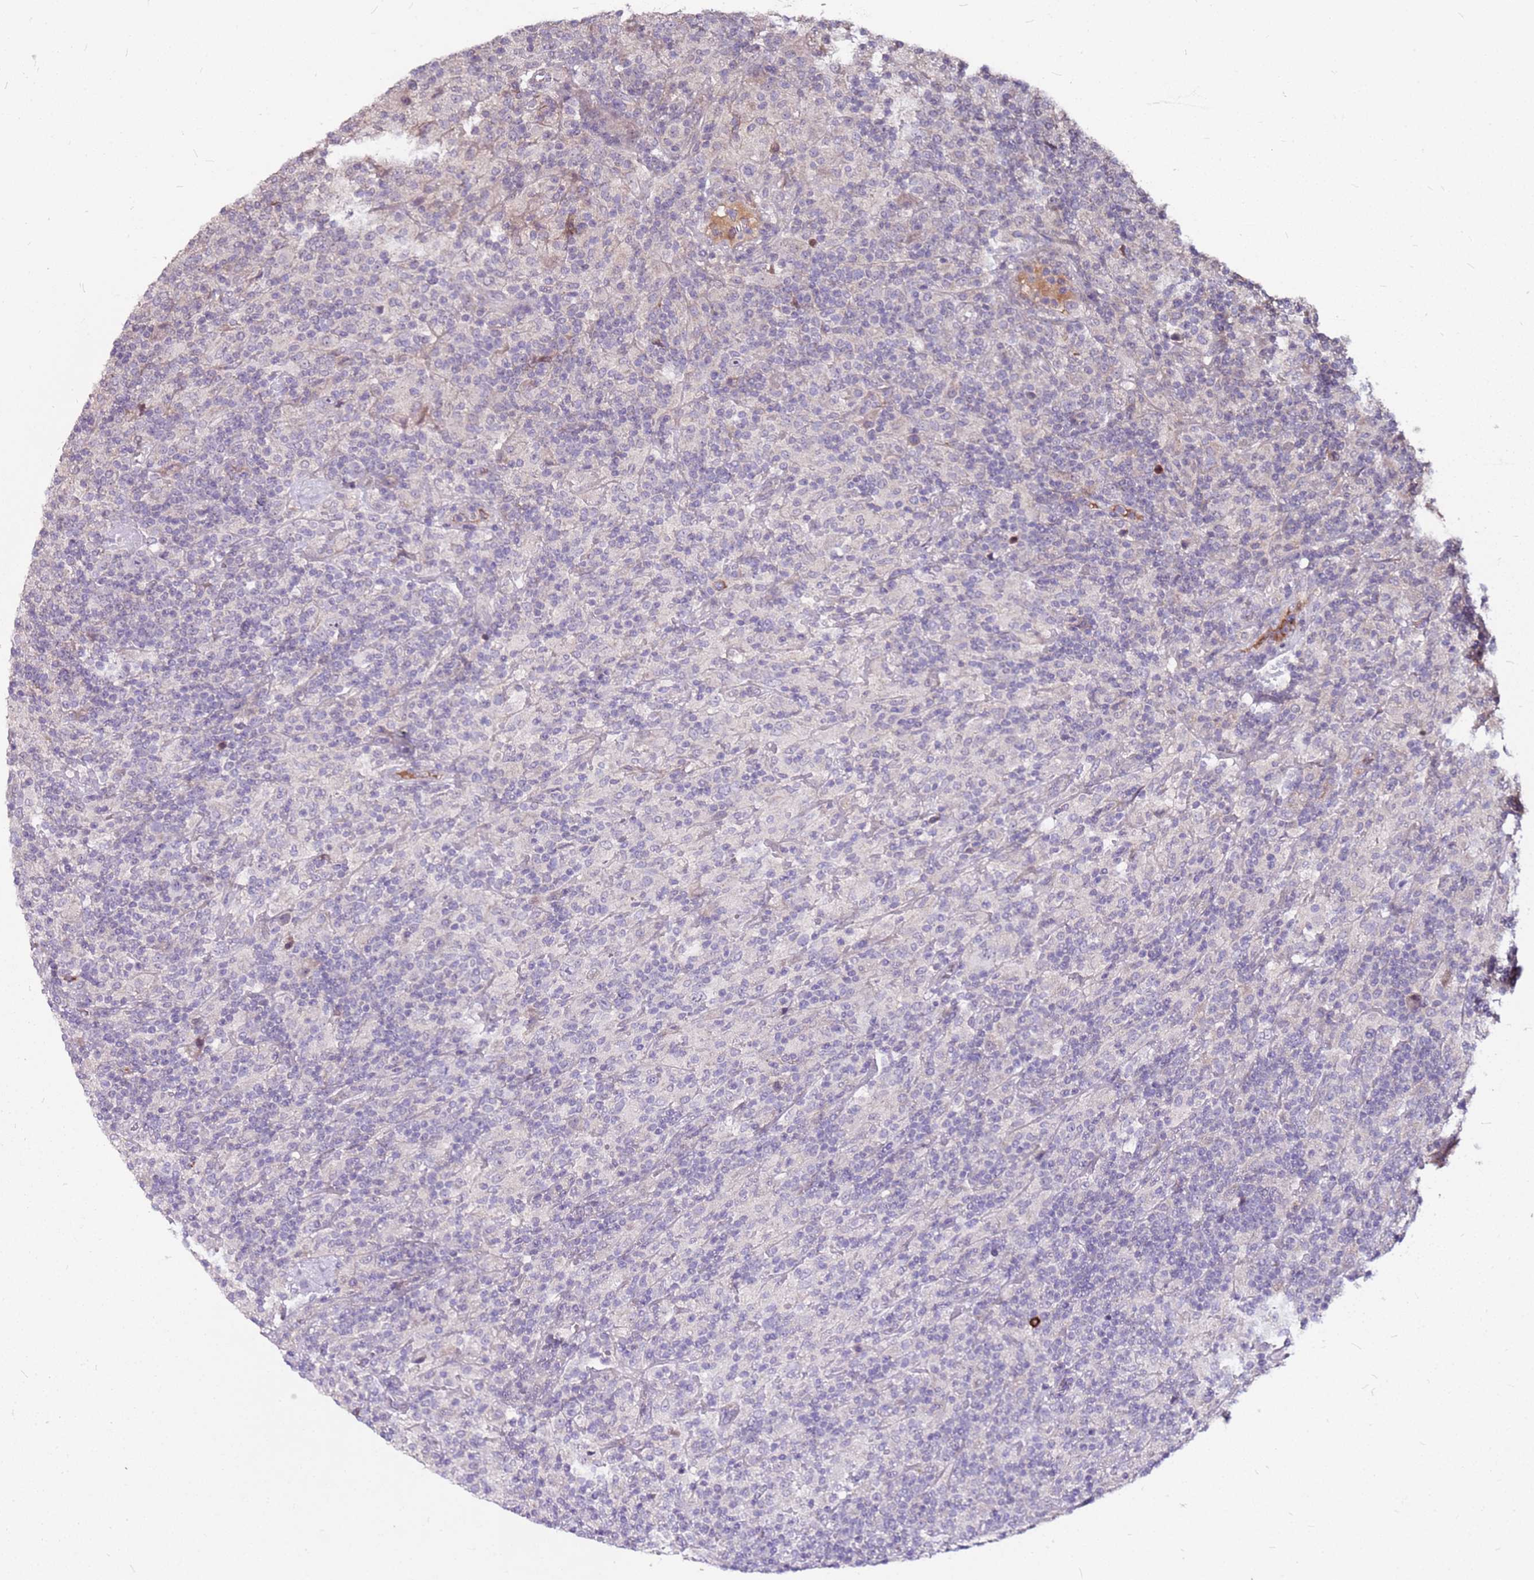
{"staining": {"intensity": "negative", "quantity": "none", "location": "none"}, "tissue": "lymphoma", "cell_type": "Tumor cells", "image_type": "cancer", "snomed": [{"axis": "morphology", "description": "Hodgkin's disease, NOS"}, {"axis": "topography", "description": "Lymph node"}], "caption": "DAB (3,3'-diaminobenzidine) immunohistochemical staining of lymphoma displays no significant expression in tumor cells. (DAB (3,3'-diaminobenzidine) immunohistochemistry (IHC), high magnification).", "gene": "DCDC2C", "patient": {"sex": "male", "age": 70}}